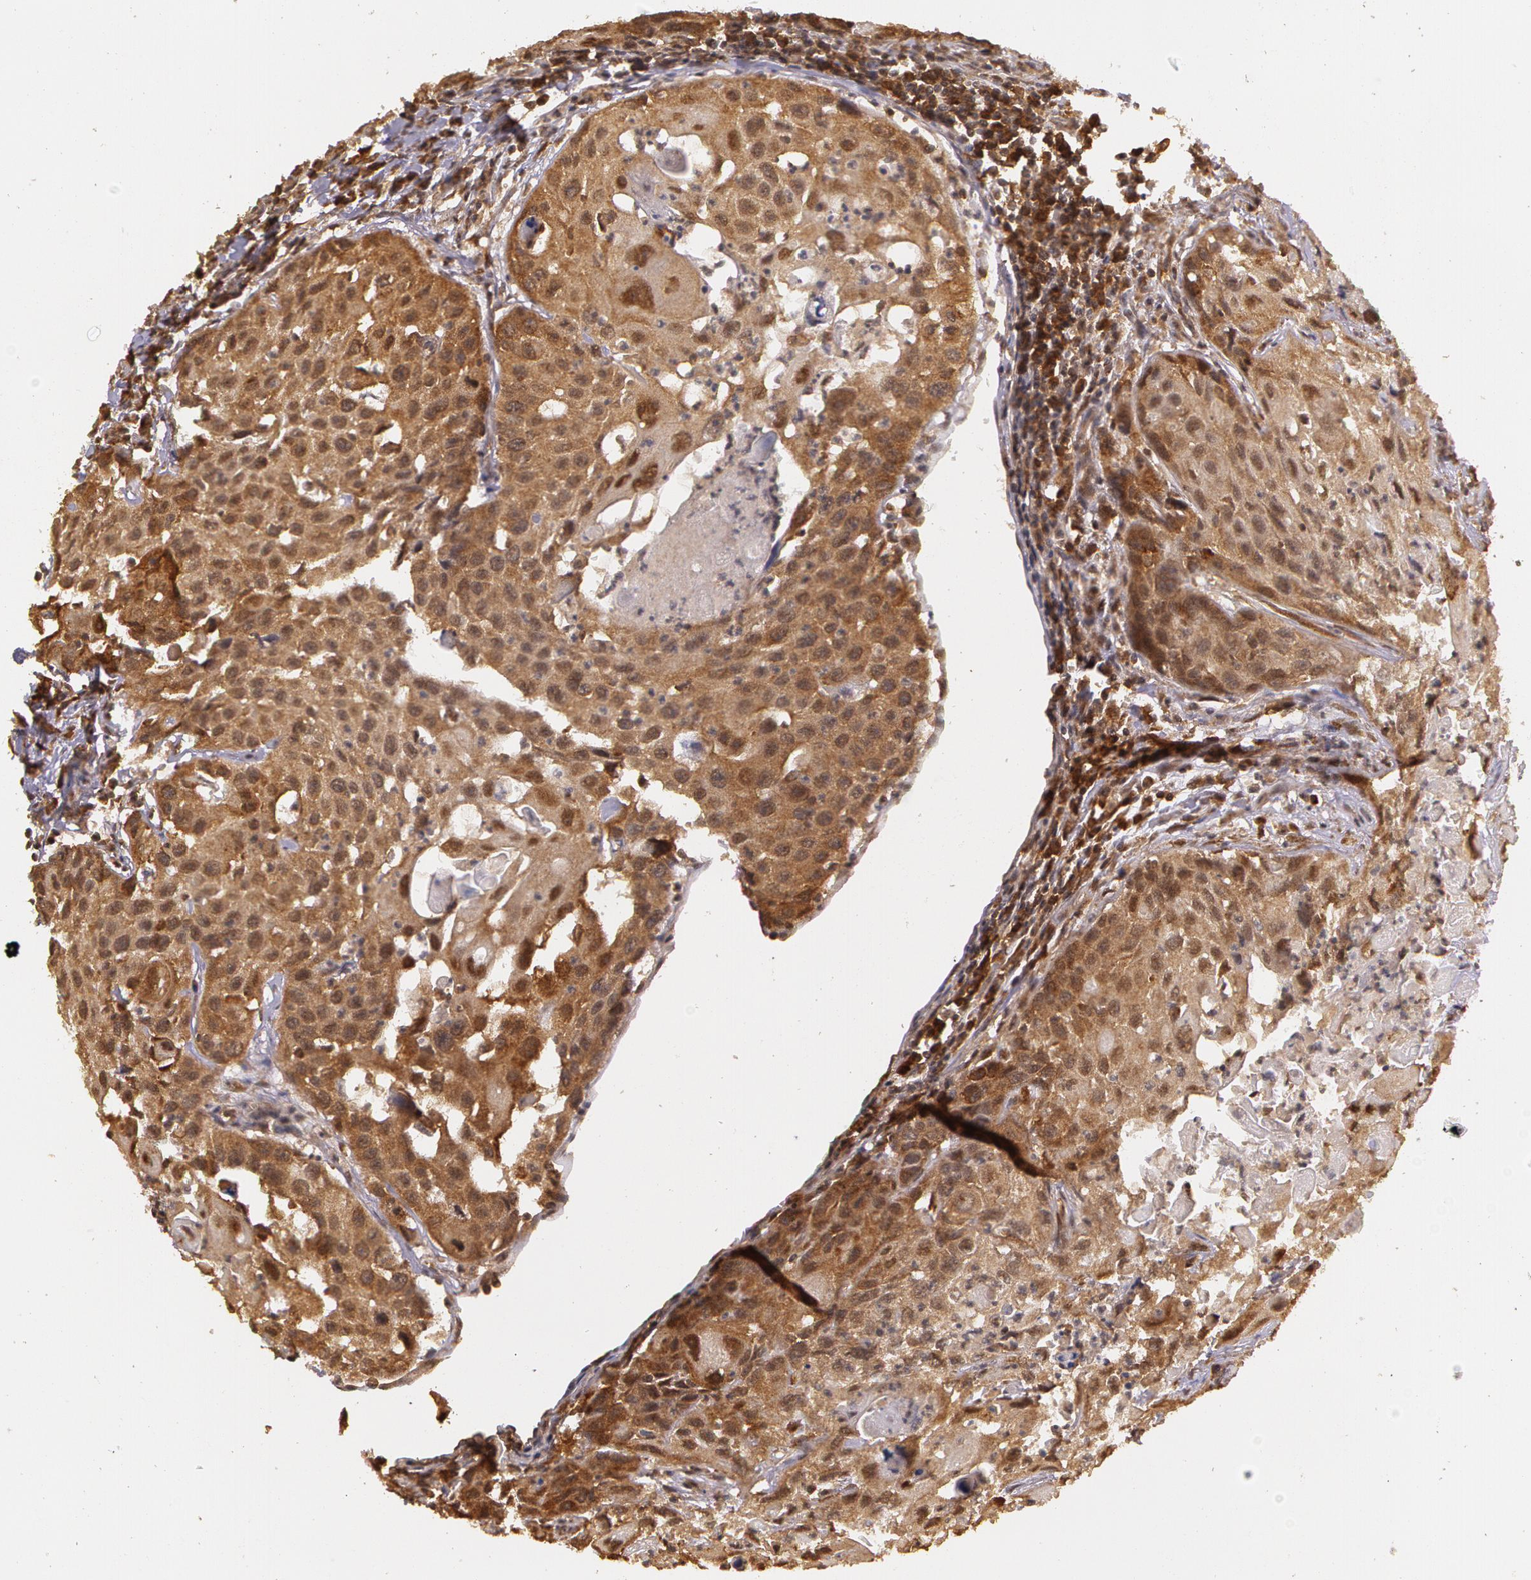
{"staining": {"intensity": "moderate", "quantity": ">75%", "location": "cytoplasmic/membranous"}, "tissue": "head and neck cancer", "cell_type": "Tumor cells", "image_type": "cancer", "snomed": [{"axis": "morphology", "description": "Squamous cell carcinoma, NOS"}, {"axis": "topography", "description": "Head-Neck"}], "caption": "Immunohistochemistry (DAB (3,3'-diaminobenzidine)) staining of human squamous cell carcinoma (head and neck) displays moderate cytoplasmic/membranous protein expression in about >75% of tumor cells. Ihc stains the protein of interest in brown and the nuclei are stained blue.", "gene": "ASCC2", "patient": {"sex": "male", "age": 64}}